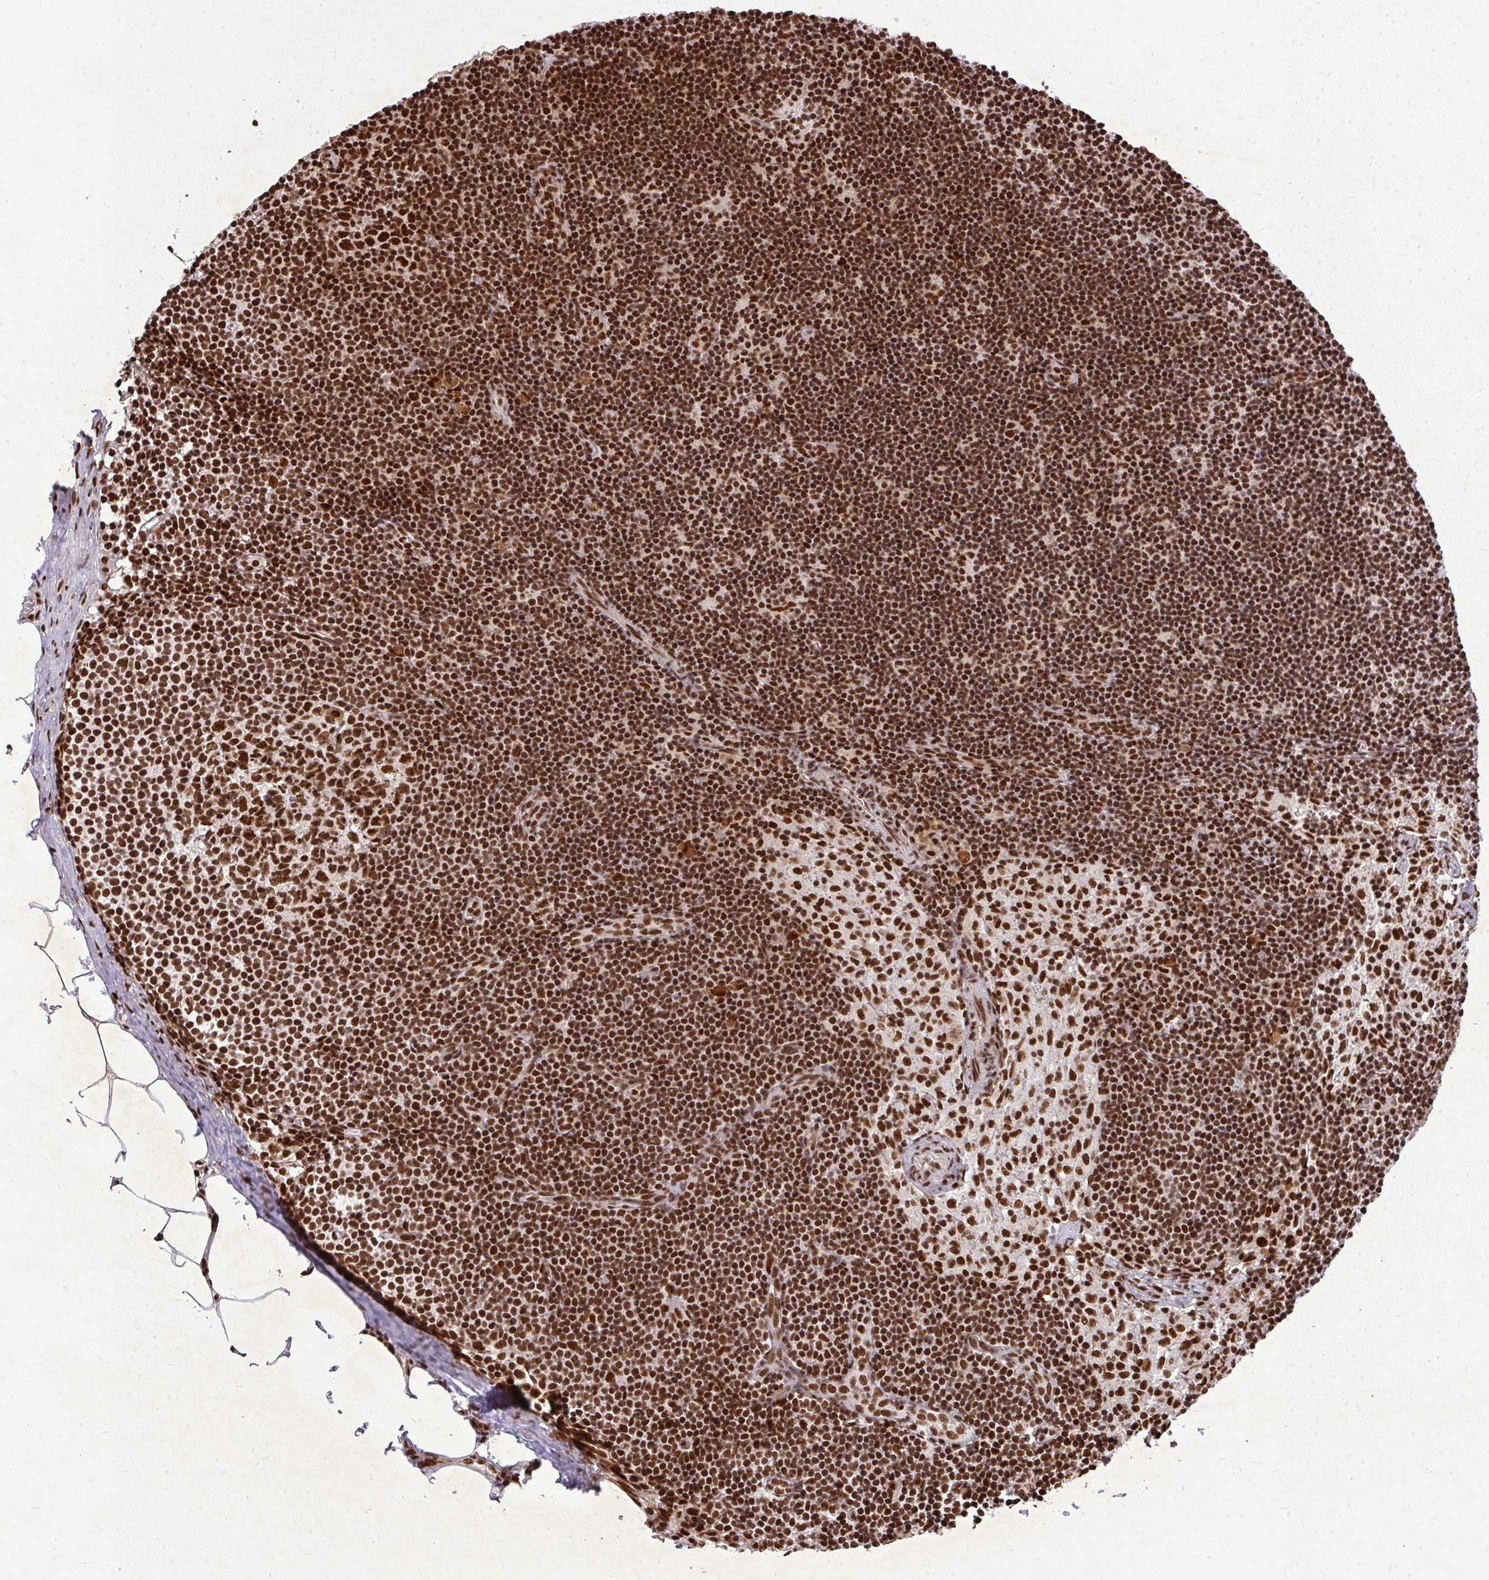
{"staining": {"intensity": "strong", "quantity": ">75%", "location": "nuclear"}, "tissue": "lymph node", "cell_type": "Germinal center cells", "image_type": "normal", "snomed": [{"axis": "morphology", "description": "Normal tissue, NOS"}, {"axis": "topography", "description": "Lymph node"}], "caption": "Human lymph node stained with a brown dye reveals strong nuclear positive staining in approximately >75% of germinal center cells.", "gene": "U2AF1L4", "patient": {"sex": "female", "age": 31}}